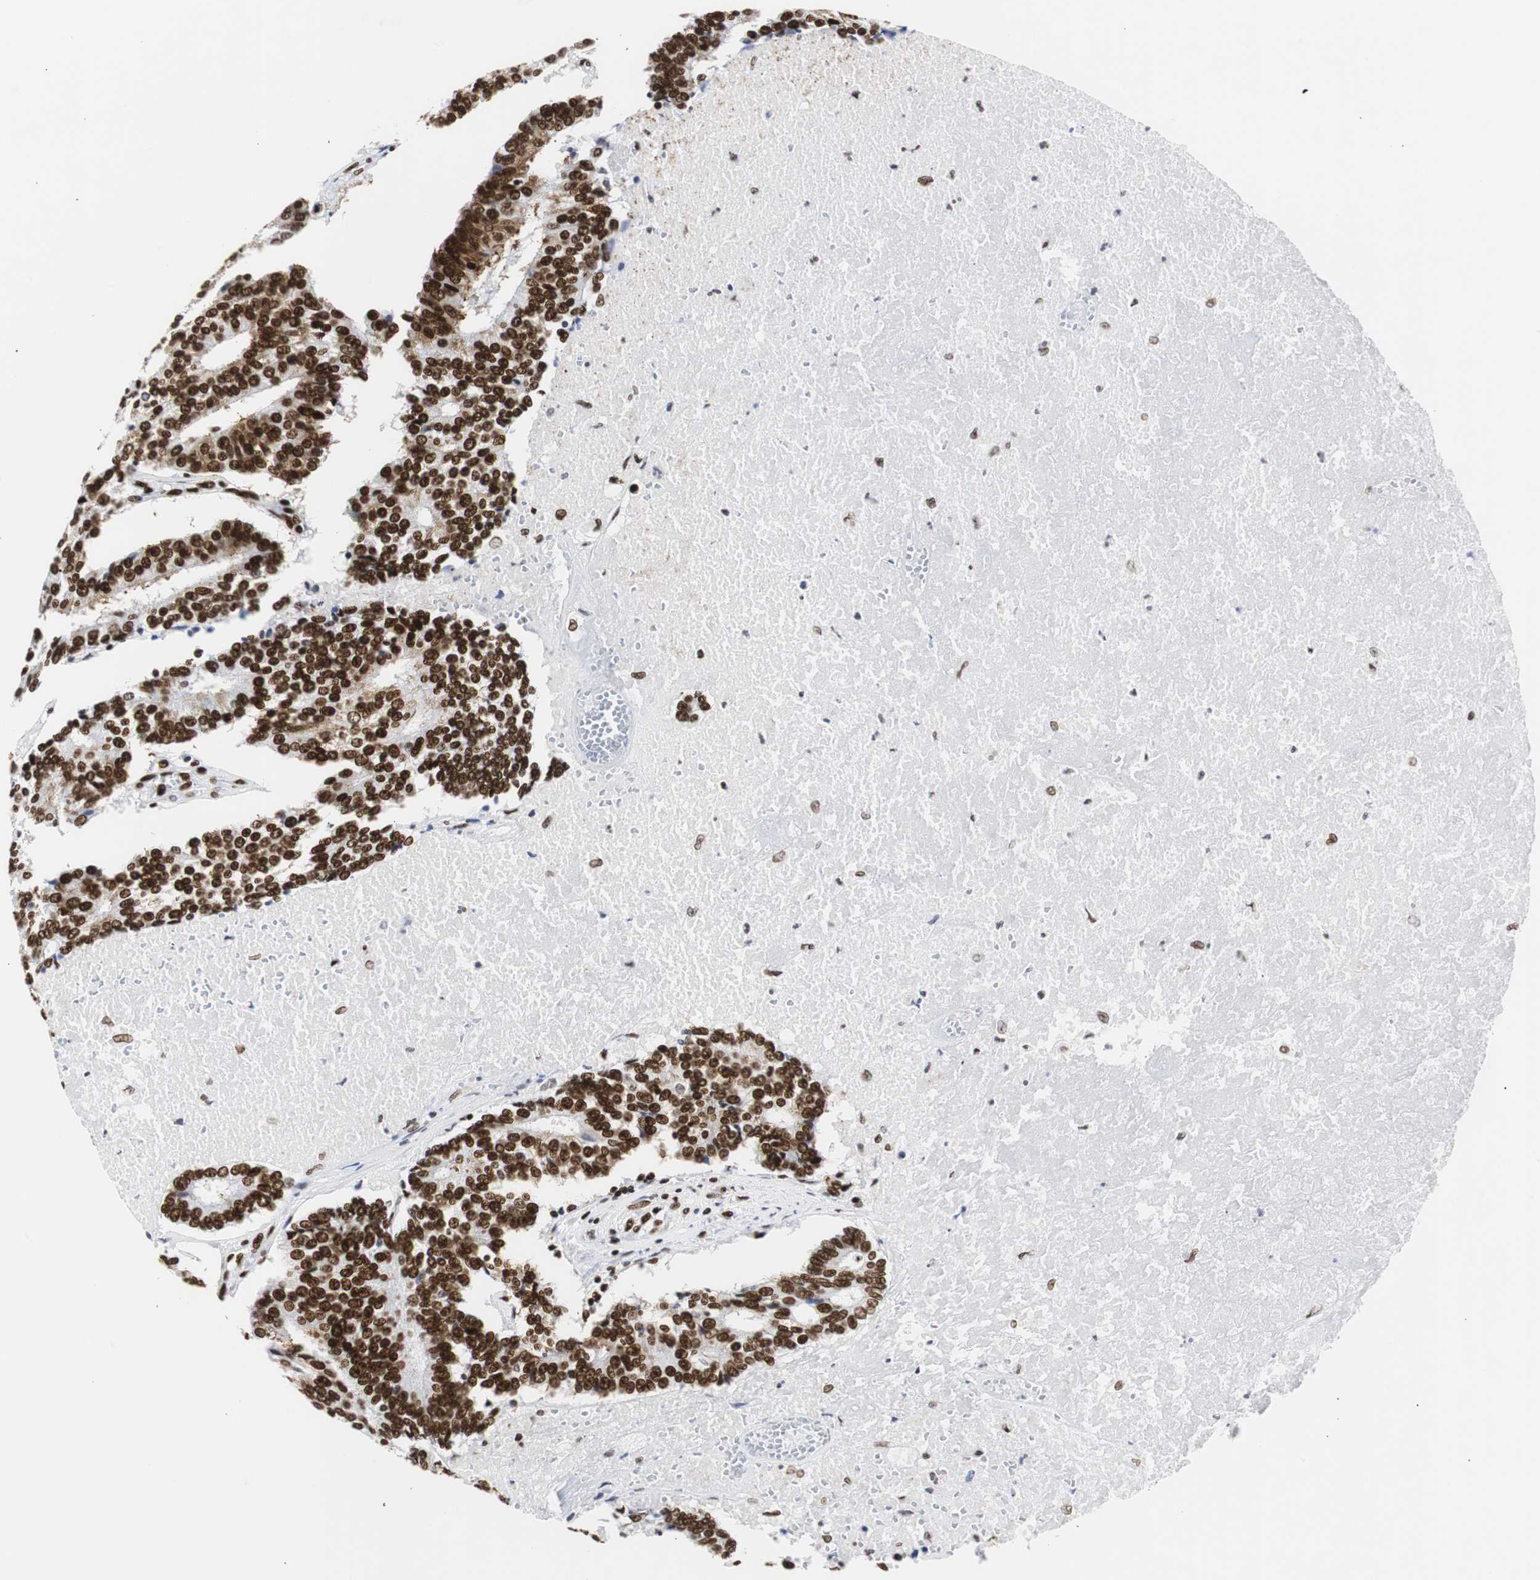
{"staining": {"intensity": "strong", "quantity": ">75%", "location": "nuclear"}, "tissue": "prostate cancer", "cell_type": "Tumor cells", "image_type": "cancer", "snomed": [{"axis": "morphology", "description": "Adenocarcinoma, High grade"}, {"axis": "topography", "description": "Prostate"}], "caption": "IHC of prostate cancer (high-grade adenocarcinoma) reveals high levels of strong nuclear expression in approximately >75% of tumor cells. (DAB IHC with brightfield microscopy, high magnification).", "gene": "HNRNPH2", "patient": {"sex": "male", "age": 55}}